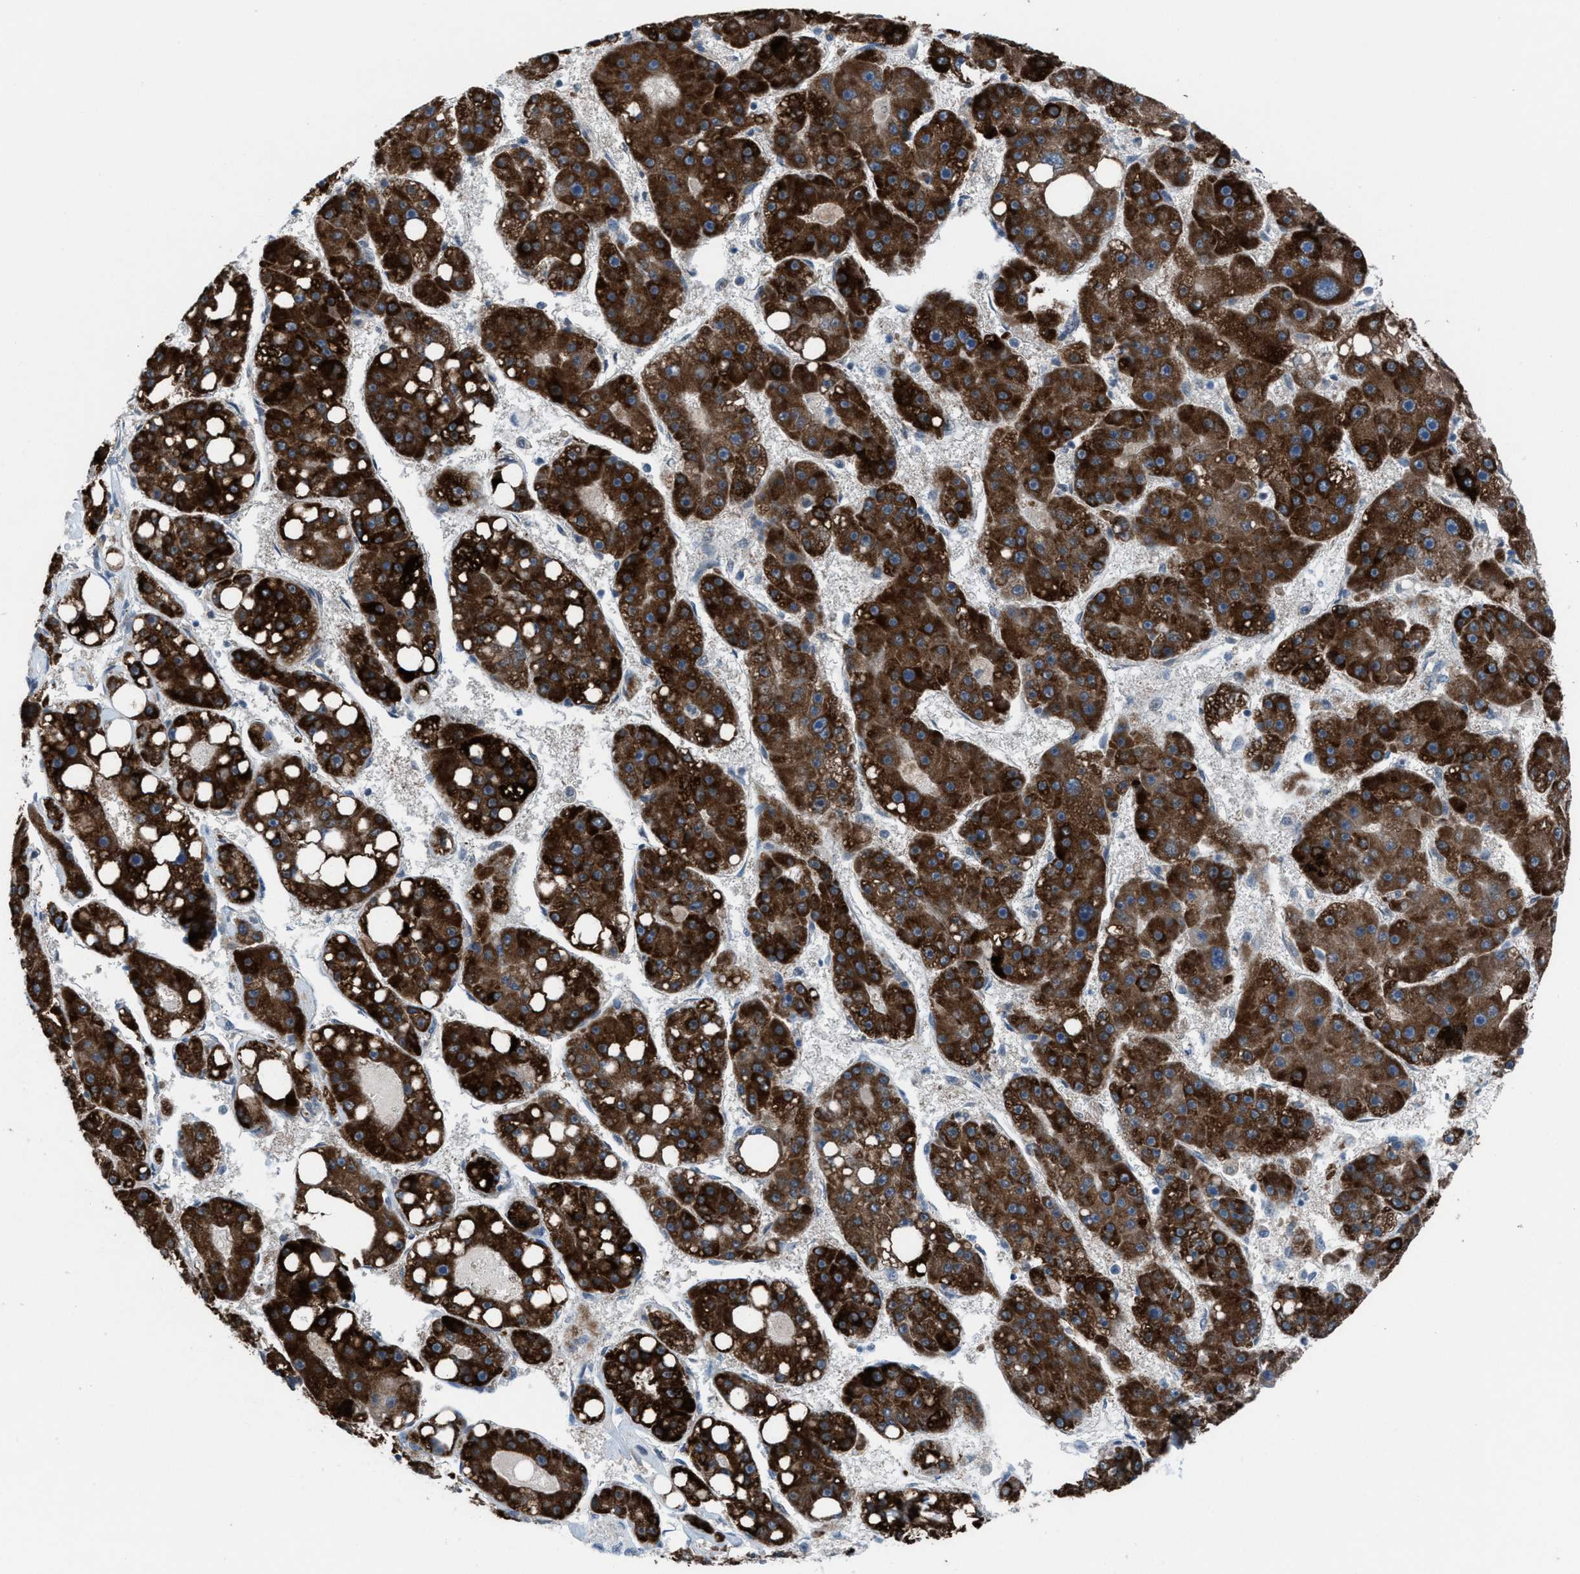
{"staining": {"intensity": "strong", "quantity": ">75%", "location": "cytoplasmic/membranous"}, "tissue": "liver cancer", "cell_type": "Tumor cells", "image_type": "cancer", "snomed": [{"axis": "morphology", "description": "Carcinoma, Hepatocellular, NOS"}, {"axis": "topography", "description": "Liver"}], "caption": "IHC histopathology image of liver cancer stained for a protein (brown), which displays high levels of strong cytoplasmic/membranous positivity in about >75% of tumor cells.", "gene": "ANAPC11", "patient": {"sex": "female", "age": 61}}